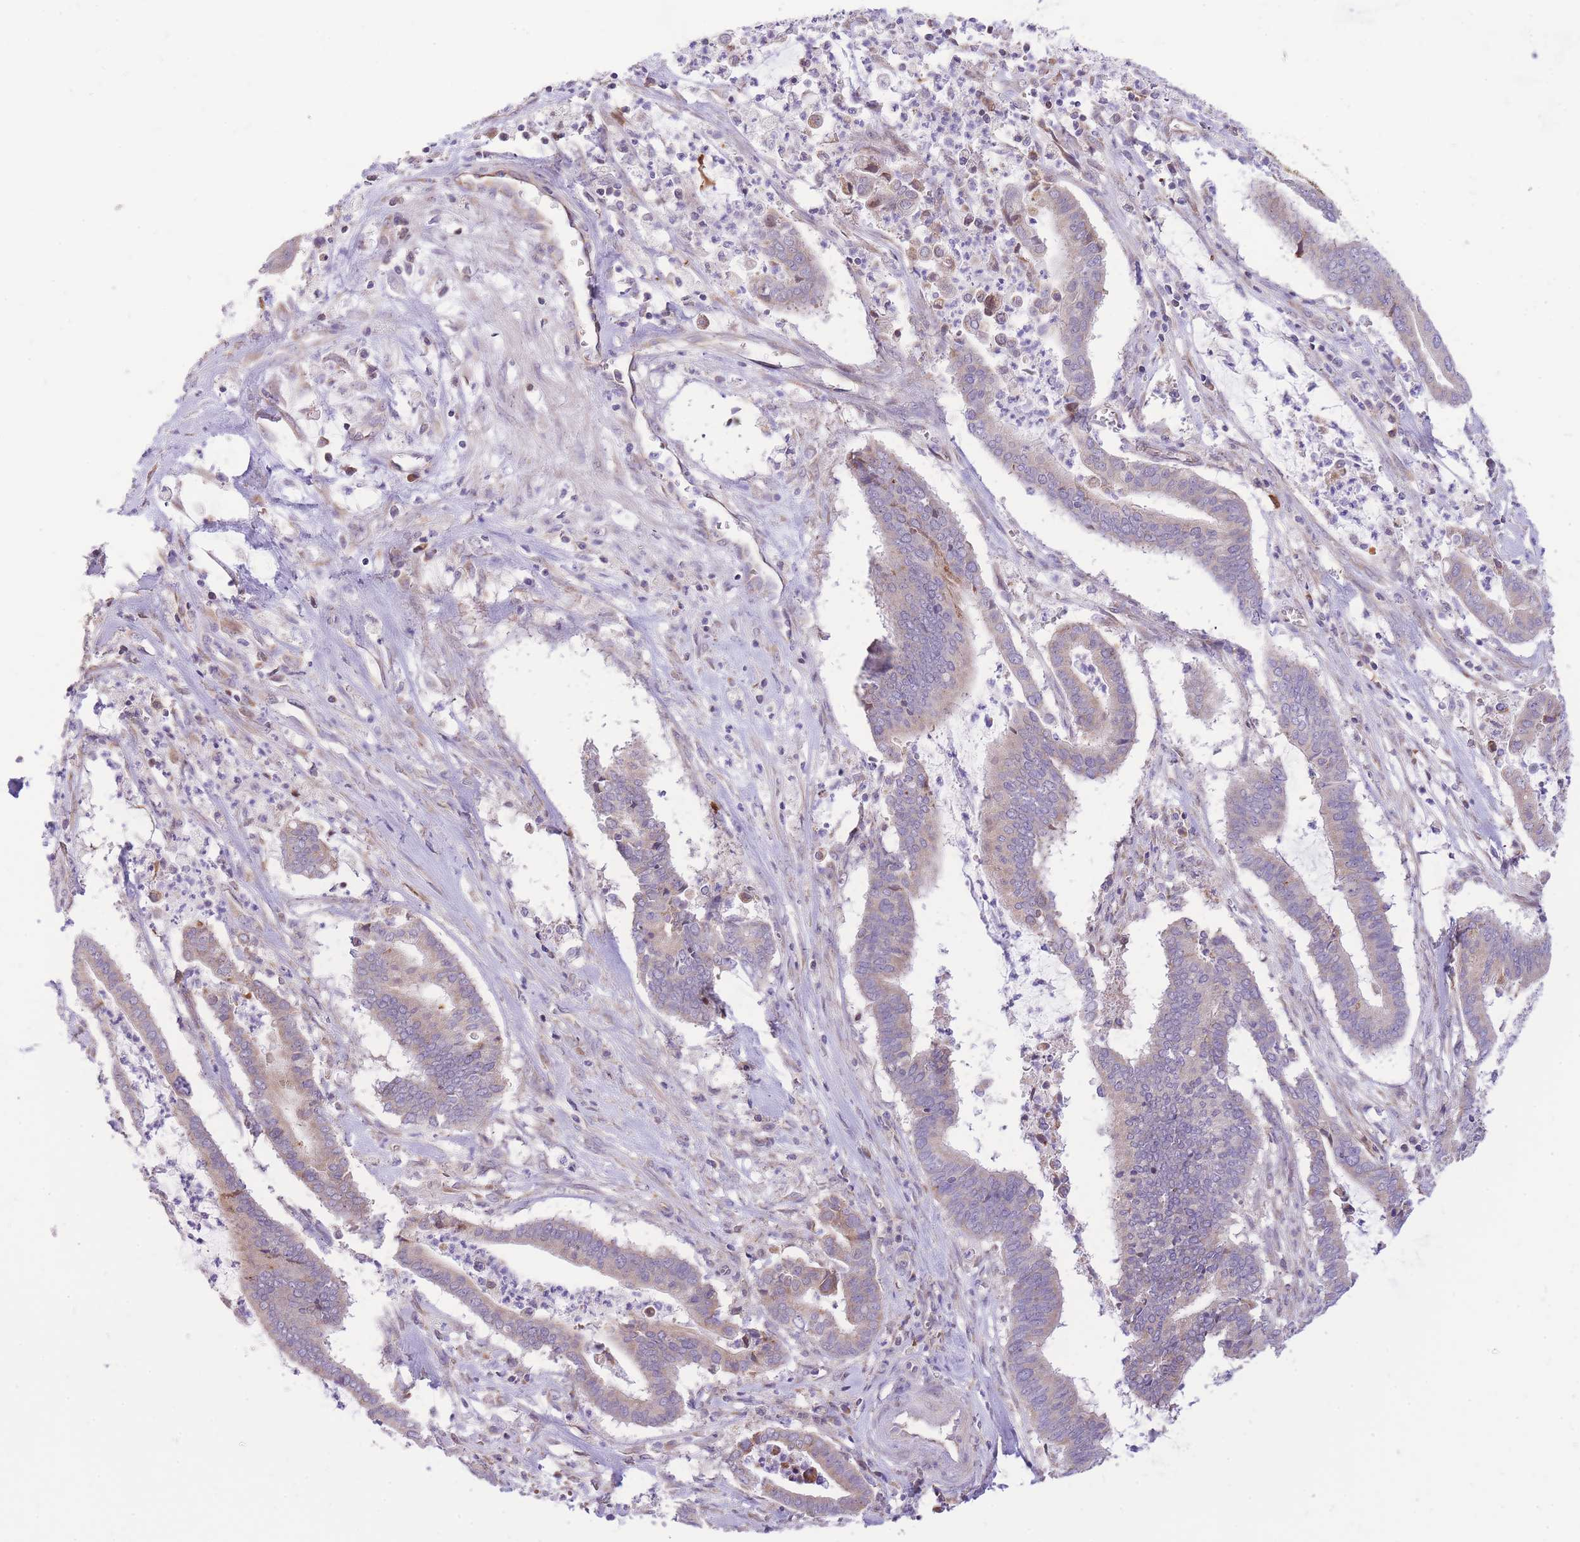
{"staining": {"intensity": "weak", "quantity": "<25%", "location": "cytoplasmic/membranous"}, "tissue": "cervical cancer", "cell_type": "Tumor cells", "image_type": "cancer", "snomed": [{"axis": "morphology", "description": "Adenocarcinoma, NOS"}, {"axis": "topography", "description": "Cervix"}], "caption": "High power microscopy micrograph of an immunohistochemistry photomicrograph of adenocarcinoma (cervical), revealing no significant expression in tumor cells. (DAB immunohistochemistry (IHC) with hematoxylin counter stain).", "gene": "TOPAZ1", "patient": {"sex": "female", "age": 44}}